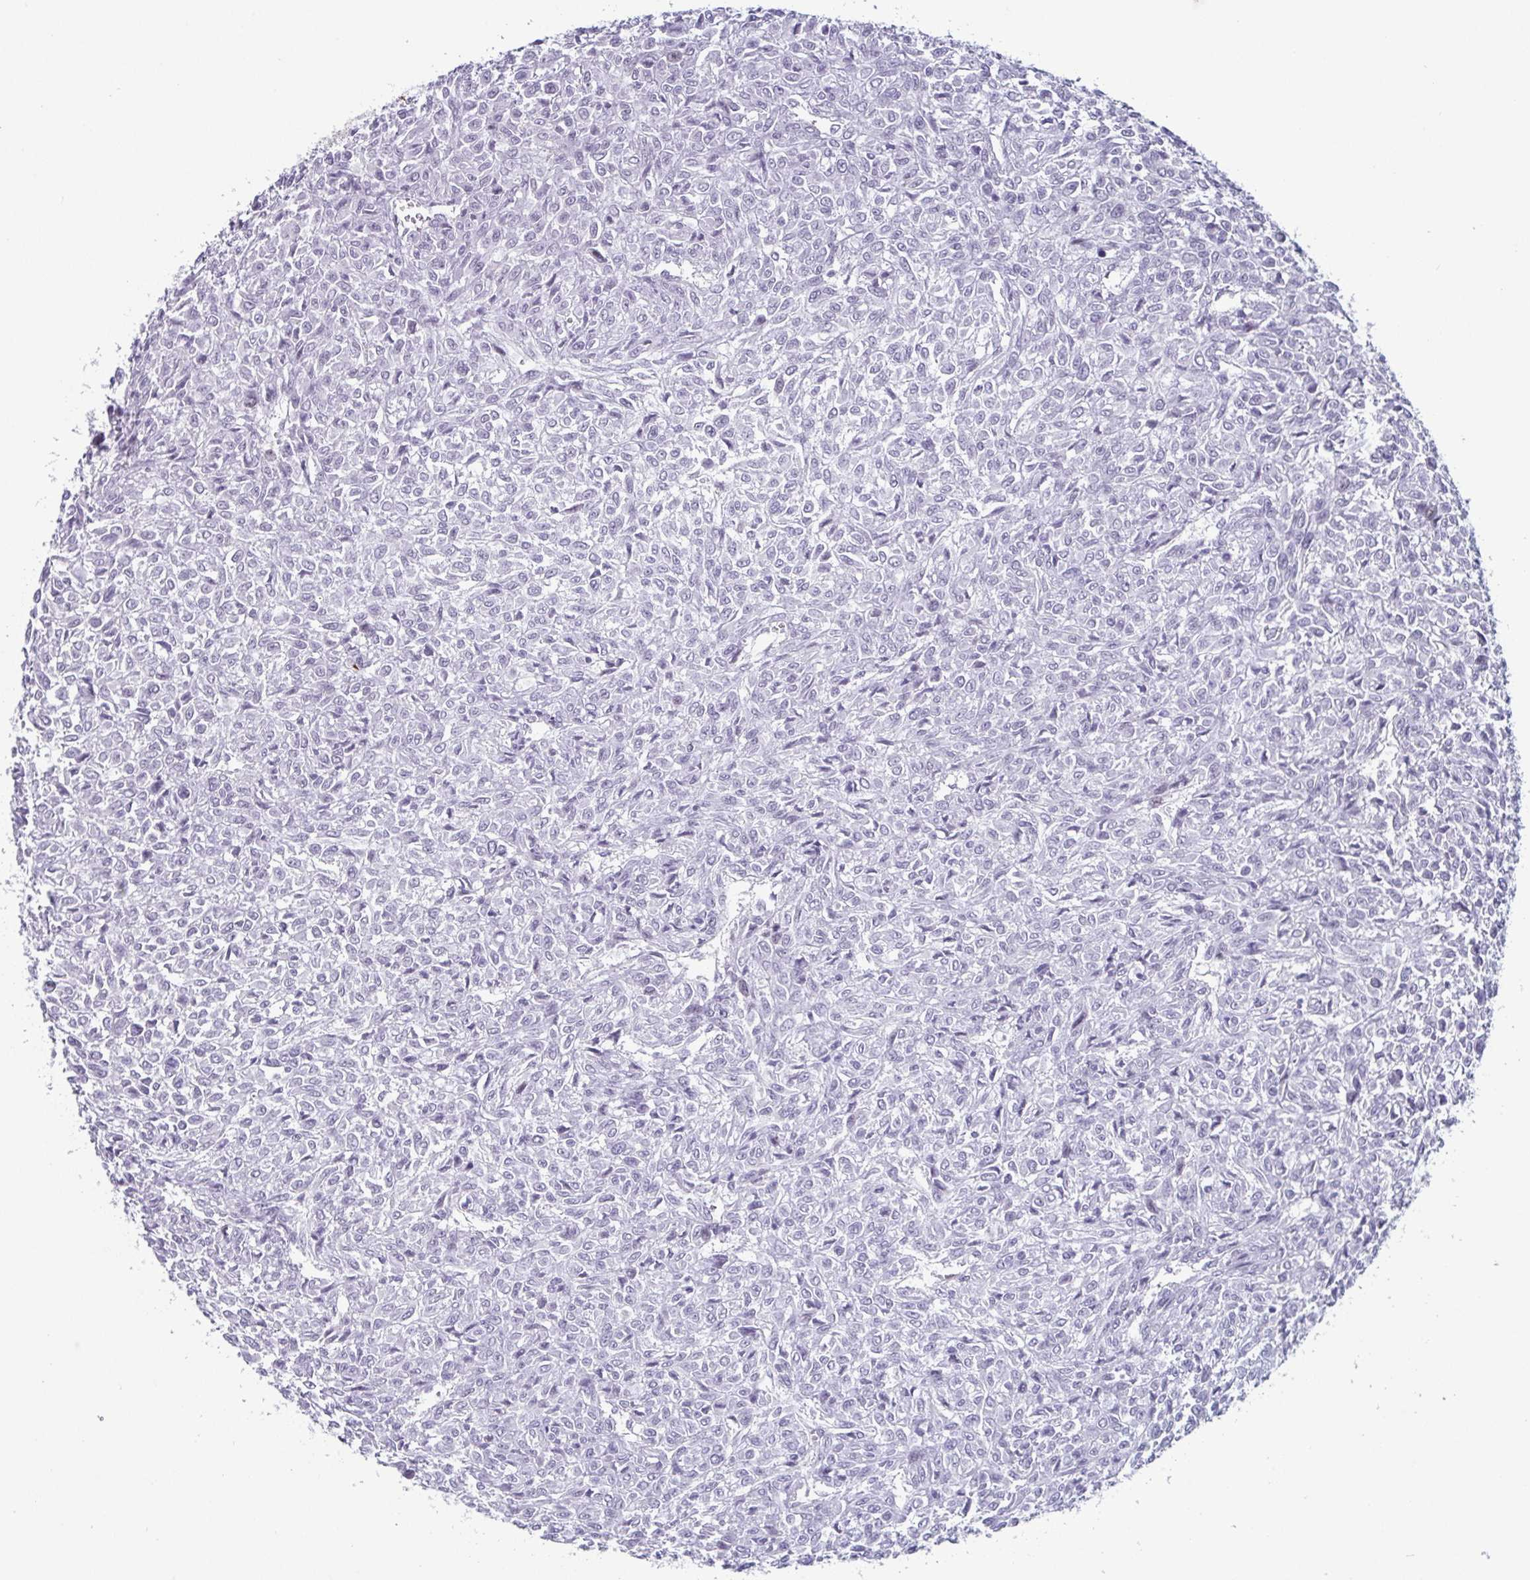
{"staining": {"intensity": "negative", "quantity": "none", "location": "none"}, "tissue": "renal cancer", "cell_type": "Tumor cells", "image_type": "cancer", "snomed": [{"axis": "morphology", "description": "Adenocarcinoma, NOS"}, {"axis": "topography", "description": "Kidney"}], "caption": "Immunohistochemical staining of renal cancer (adenocarcinoma) reveals no significant expression in tumor cells.", "gene": "VSIG10L", "patient": {"sex": "male", "age": 58}}